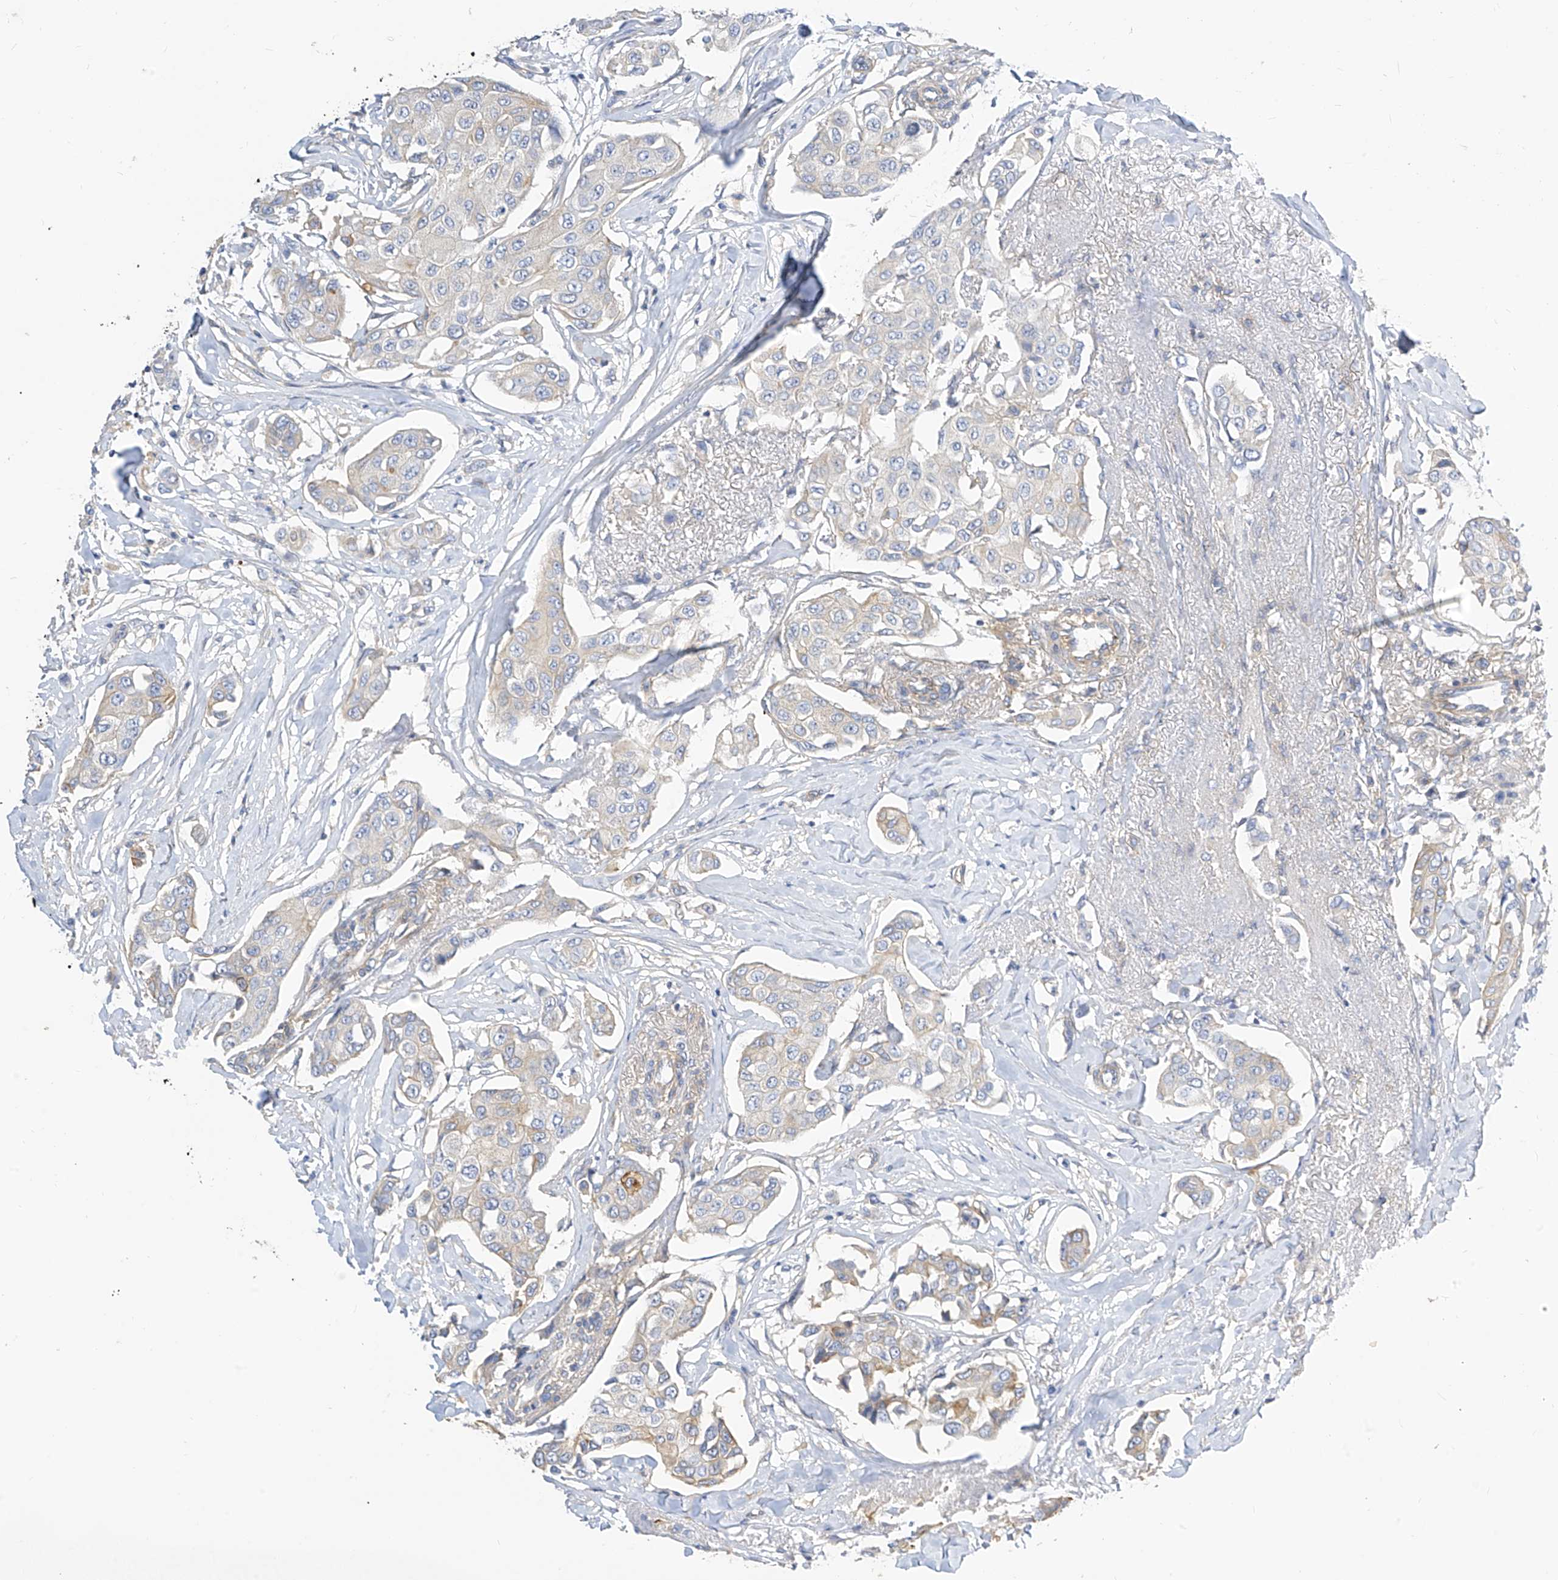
{"staining": {"intensity": "negative", "quantity": "none", "location": "none"}, "tissue": "breast cancer", "cell_type": "Tumor cells", "image_type": "cancer", "snomed": [{"axis": "morphology", "description": "Duct carcinoma"}, {"axis": "topography", "description": "Breast"}], "caption": "Immunohistochemical staining of breast cancer (intraductal carcinoma) demonstrates no significant expression in tumor cells.", "gene": "SCGB2A1", "patient": {"sex": "female", "age": 80}}